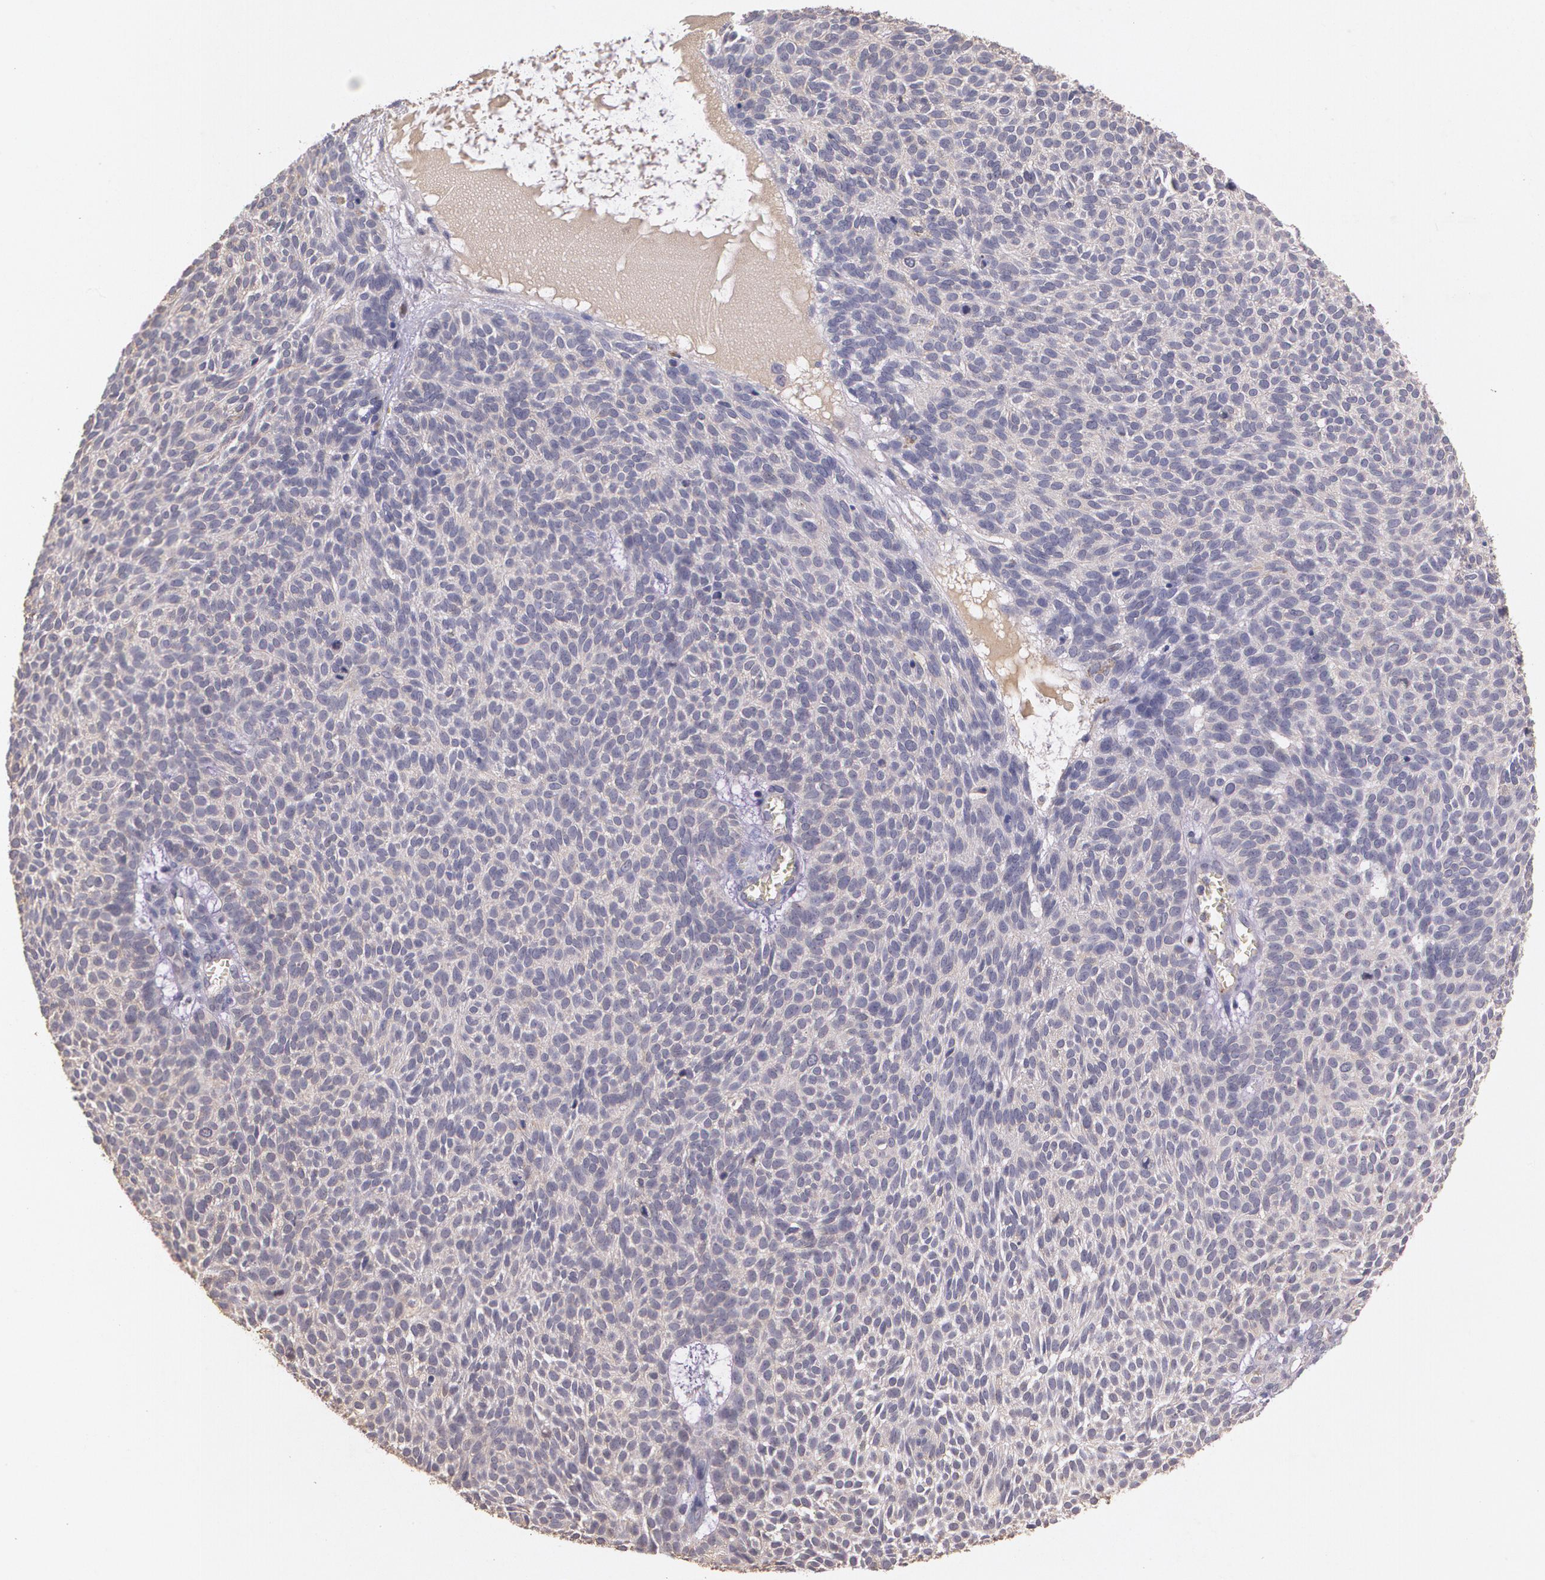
{"staining": {"intensity": "weak", "quantity": ">75%", "location": "cytoplasmic/membranous"}, "tissue": "skin cancer", "cell_type": "Tumor cells", "image_type": "cancer", "snomed": [{"axis": "morphology", "description": "Basal cell carcinoma"}, {"axis": "topography", "description": "Skin"}], "caption": "Brown immunohistochemical staining in human skin cancer (basal cell carcinoma) displays weak cytoplasmic/membranous staining in approximately >75% of tumor cells.", "gene": "TM4SF1", "patient": {"sex": "male", "age": 63}}